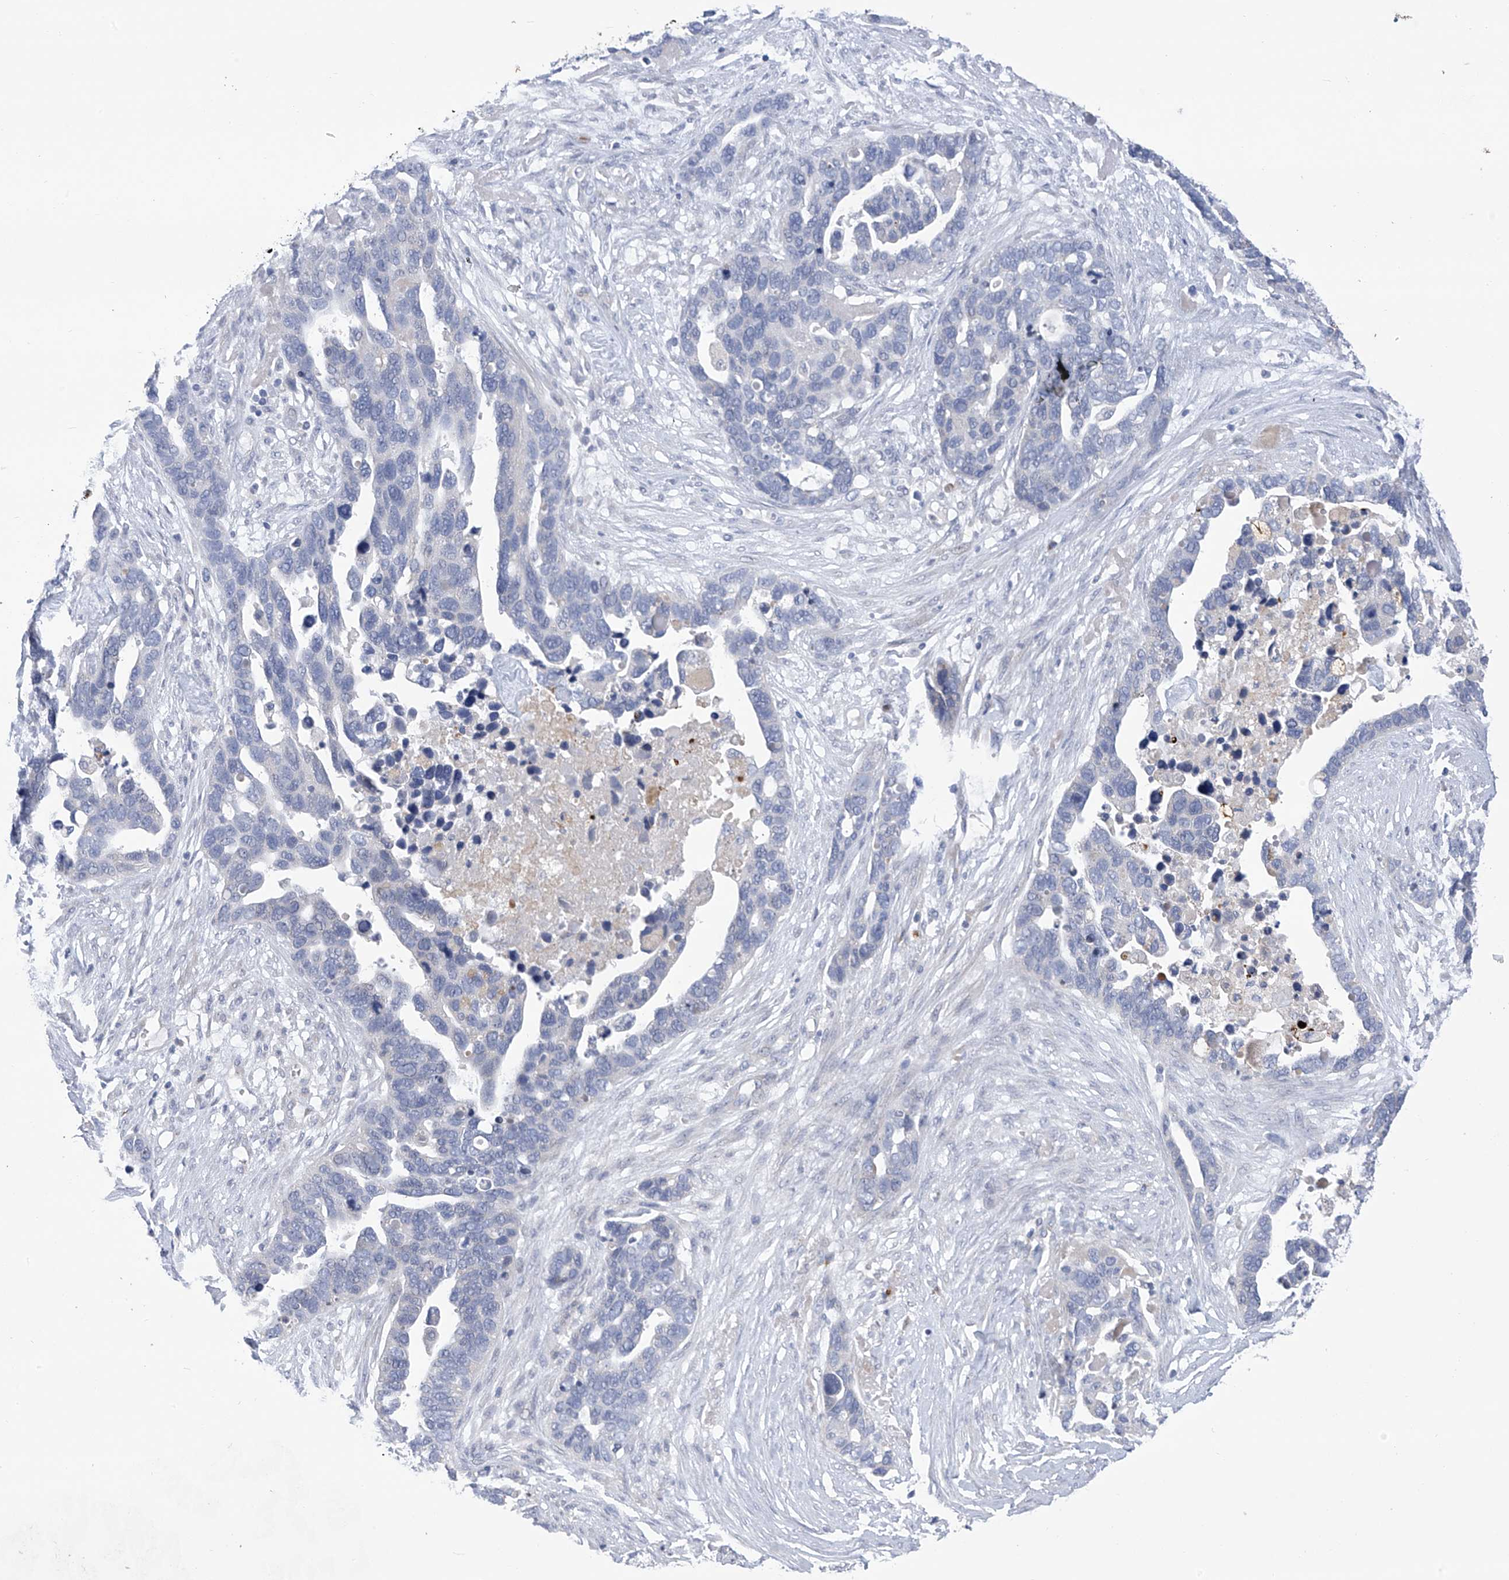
{"staining": {"intensity": "negative", "quantity": "none", "location": "none"}, "tissue": "ovarian cancer", "cell_type": "Tumor cells", "image_type": "cancer", "snomed": [{"axis": "morphology", "description": "Cystadenocarcinoma, serous, NOS"}, {"axis": "topography", "description": "Ovary"}], "caption": "Ovarian cancer was stained to show a protein in brown. There is no significant positivity in tumor cells.", "gene": "SLCO4A1", "patient": {"sex": "female", "age": 54}}